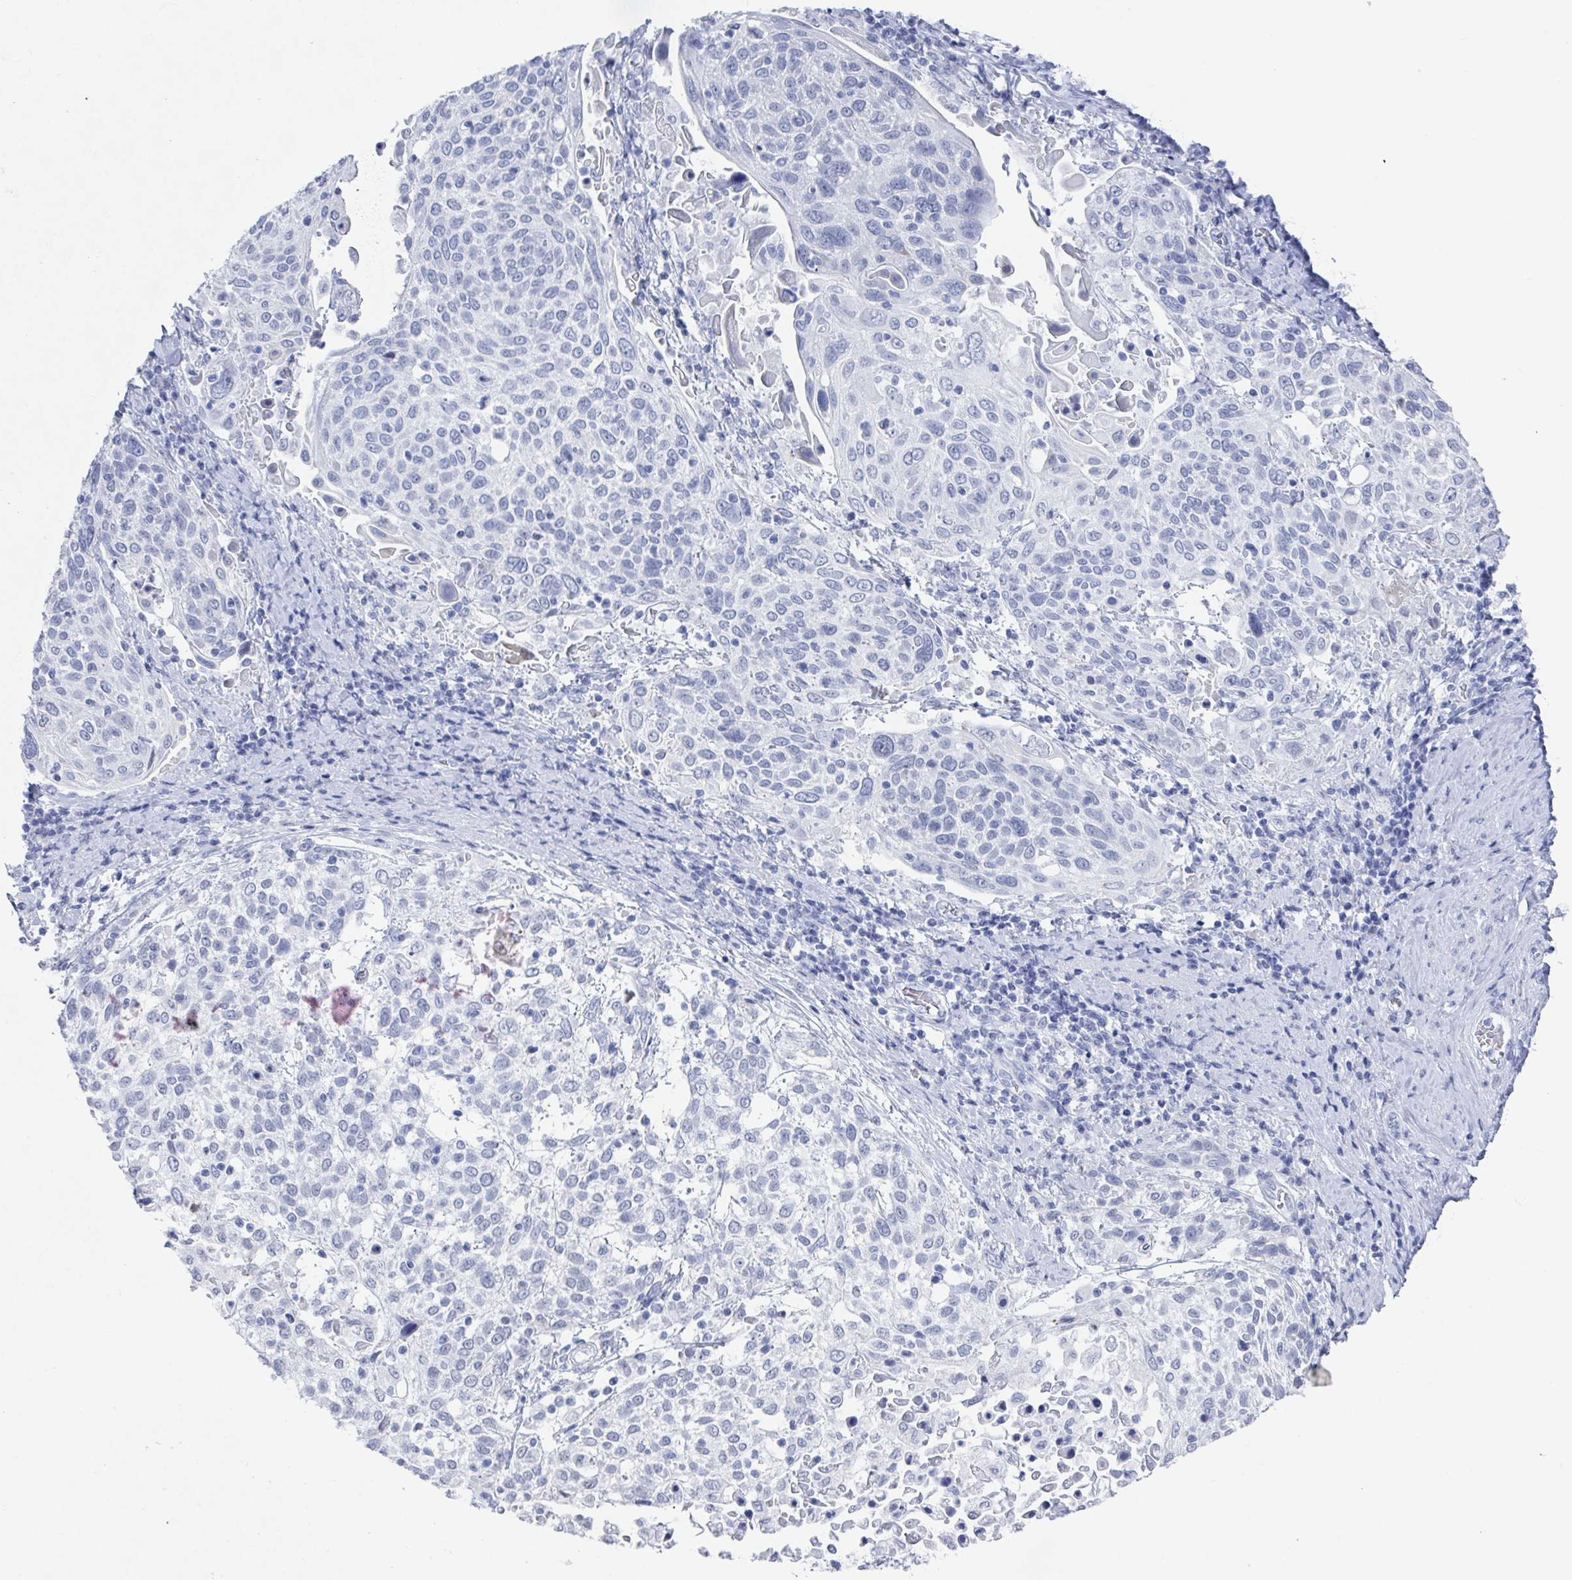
{"staining": {"intensity": "negative", "quantity": "none", "location": "none"}, "tissue": "cervical cancer", "cell_type": "Tumor cells", "image_type": "cancer", "snomed": [{"axis": "morphology", "description": "Squamous cell carcinoma, NOS"}, {"axis": "topography", "description": "Cervix"}], "caption": "Micrograph shows no protein staining in tumor cells of cervical squamous cell carcinoma tissue.", "gene": "CAMKV", "patient": {"sex": "female", "age": 61}}